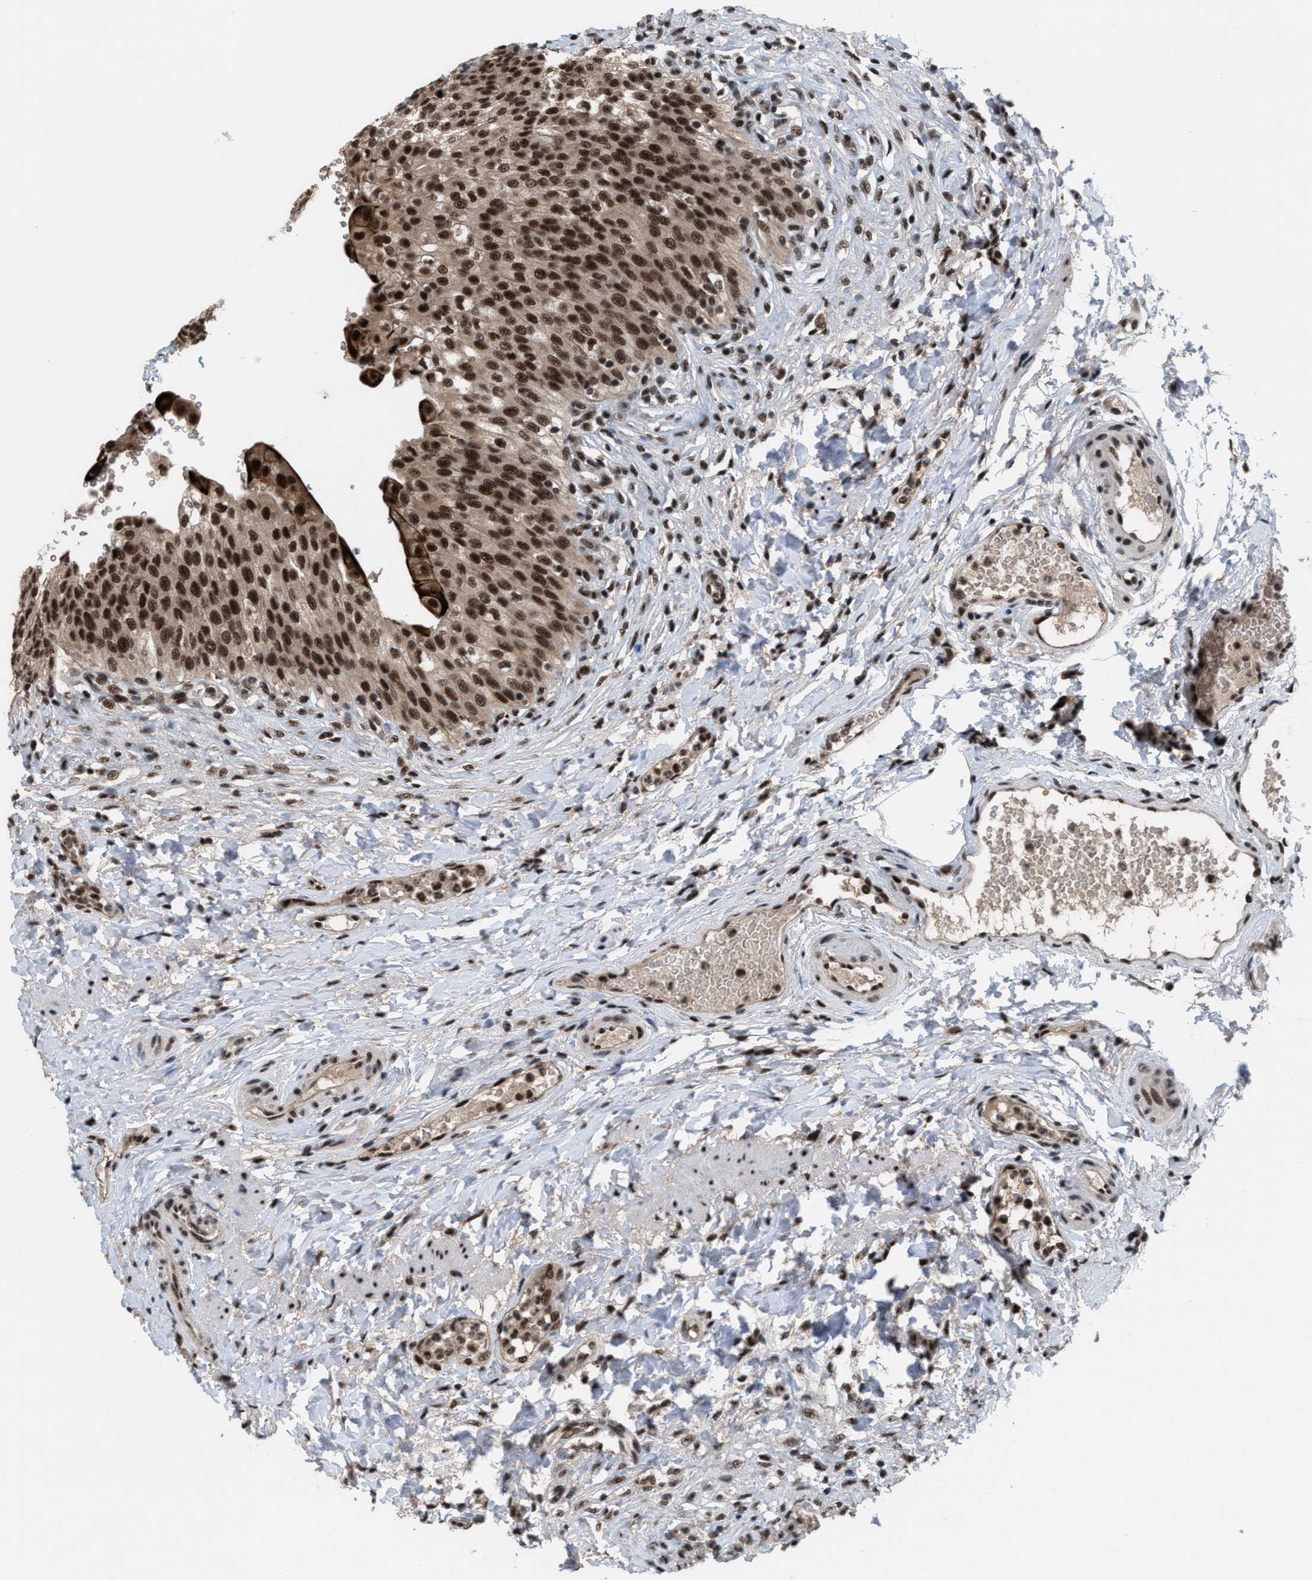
{"staining": {"intensity": "strong", "quantity": ">75%", "location": "cytoplasmic/membranous,nuclear"}, "tissue": "urinary bladder", "cell_type": "Urothelial cells", "image_type": "normal", "snomed": [{"axis": "morphology", "description": "Urothelial carcinoma, High grade"}, {"axis": "topography", "description": "Urinary bladder"}], "caption": "Immunohistochemical staining of benign human urinary bladder exhibits strong cytoplasmic/membranous,nuclear protein expression in approximately >75% of urothelial cells.", "gene": "PRPF4", "patient": {"sex": "male", "age": 46}}